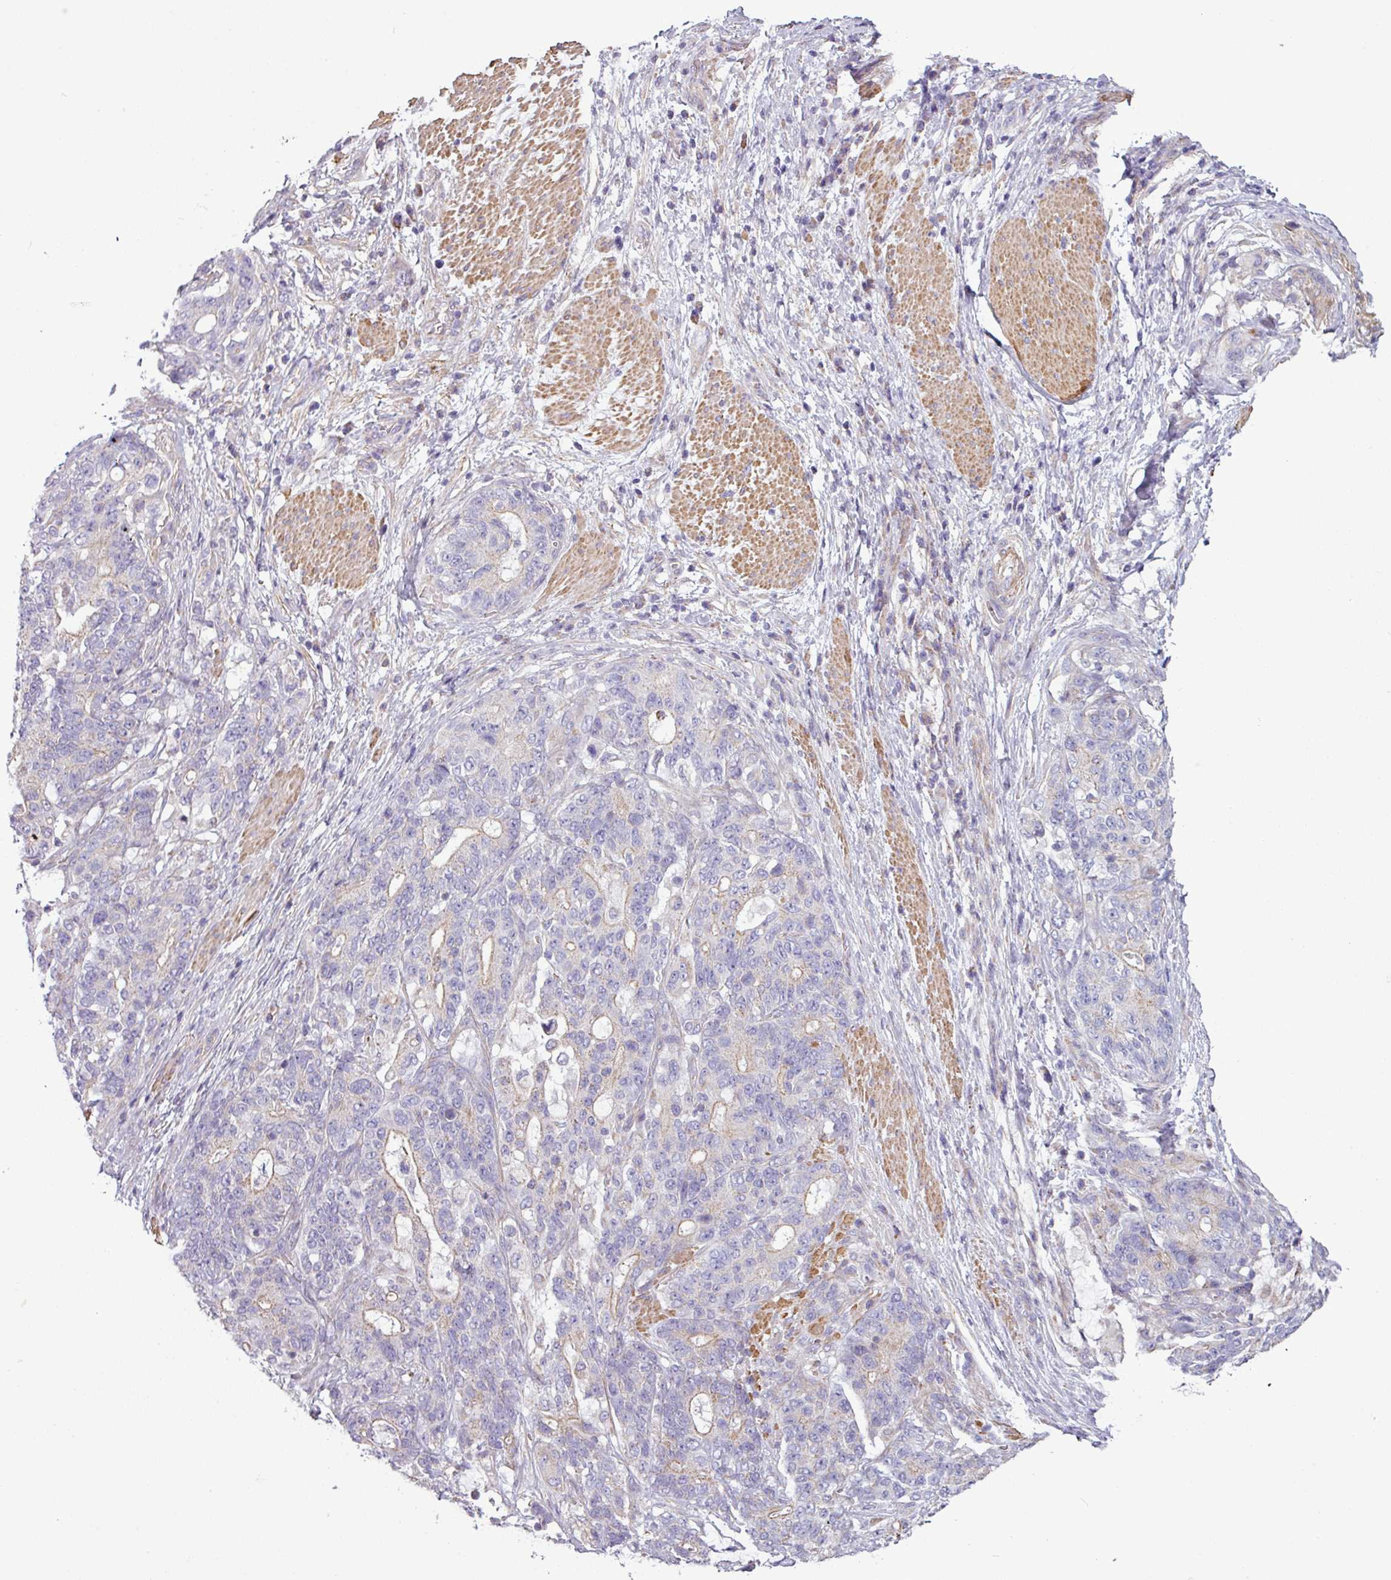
{"staining": {"intensity": "weak", "quantity": "<25%", "location": "cytoplasmic/membranous"}, "tissue": "stomach cancer", "cell_type": "Tumor cells", "image_type": "cancer", "snomed": [{"axis": "morphology", "description": "Normal tissue, NOS"}, {"axis": "morphology", "description": "Adenocarcinoma, NOS"}, {"axis": "topography", "description": "Stomach"}], "caption": "A photomicrograph of human stomach cancer (adenocarcinoma) is negative for staining in tumor cells.", "gene": "BTN2A2", "patient": {"sex": "female", "age": 64}}